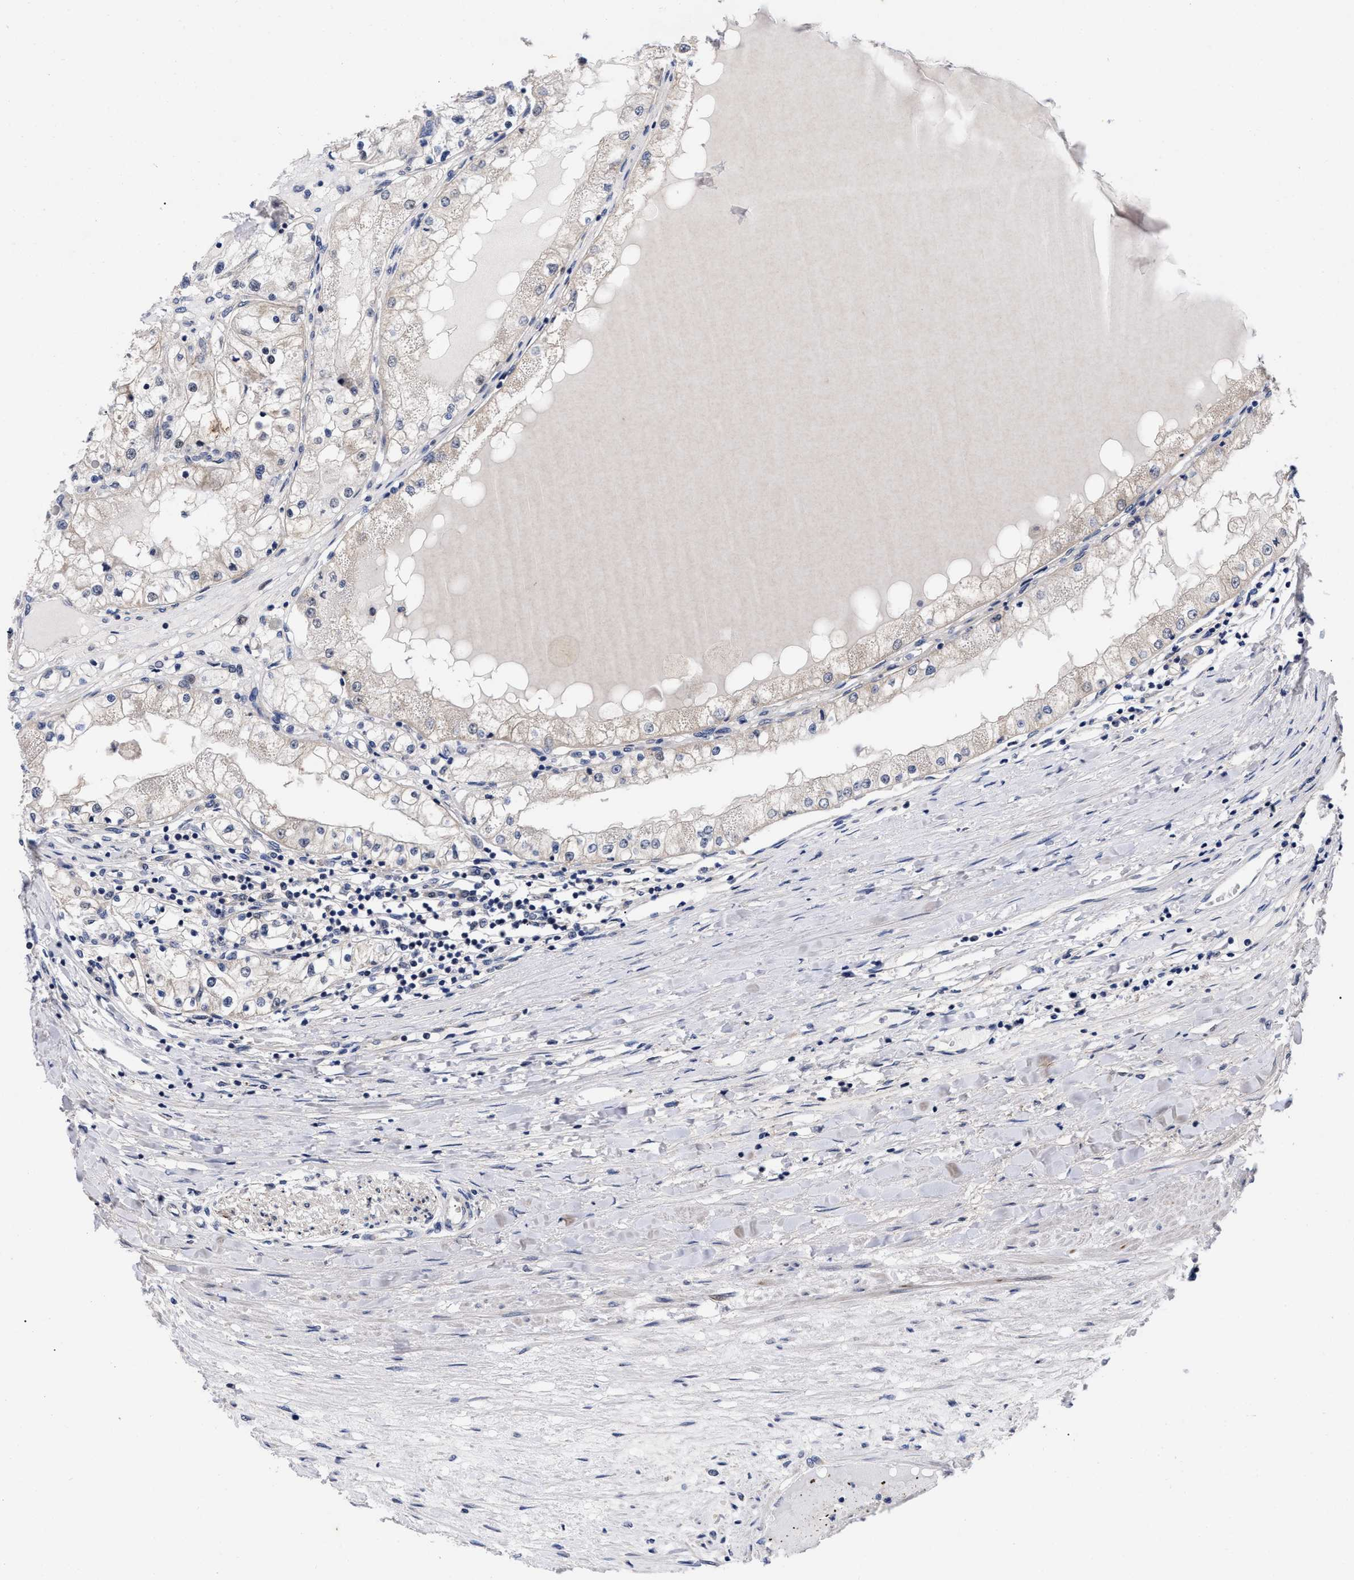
{"staining": {"intensity": "negative", "quantity": "none", "location": "none"}, "tissue": "renal cancer", "cell_type": "Tumor cells", "image_type": "cancer", "snomed": [{"axis": "morphology", "description": "Adenocarcinoma, NOS"}, {"axis": "topography", "description": "Kidney"}], "caption": "Immunohistochemical staining of human renal cancer (adenocarcinoma) displays no significant staining in tumor cells.", "gene": "CCN5", "patient": {"sex": "male", "age": 68}}